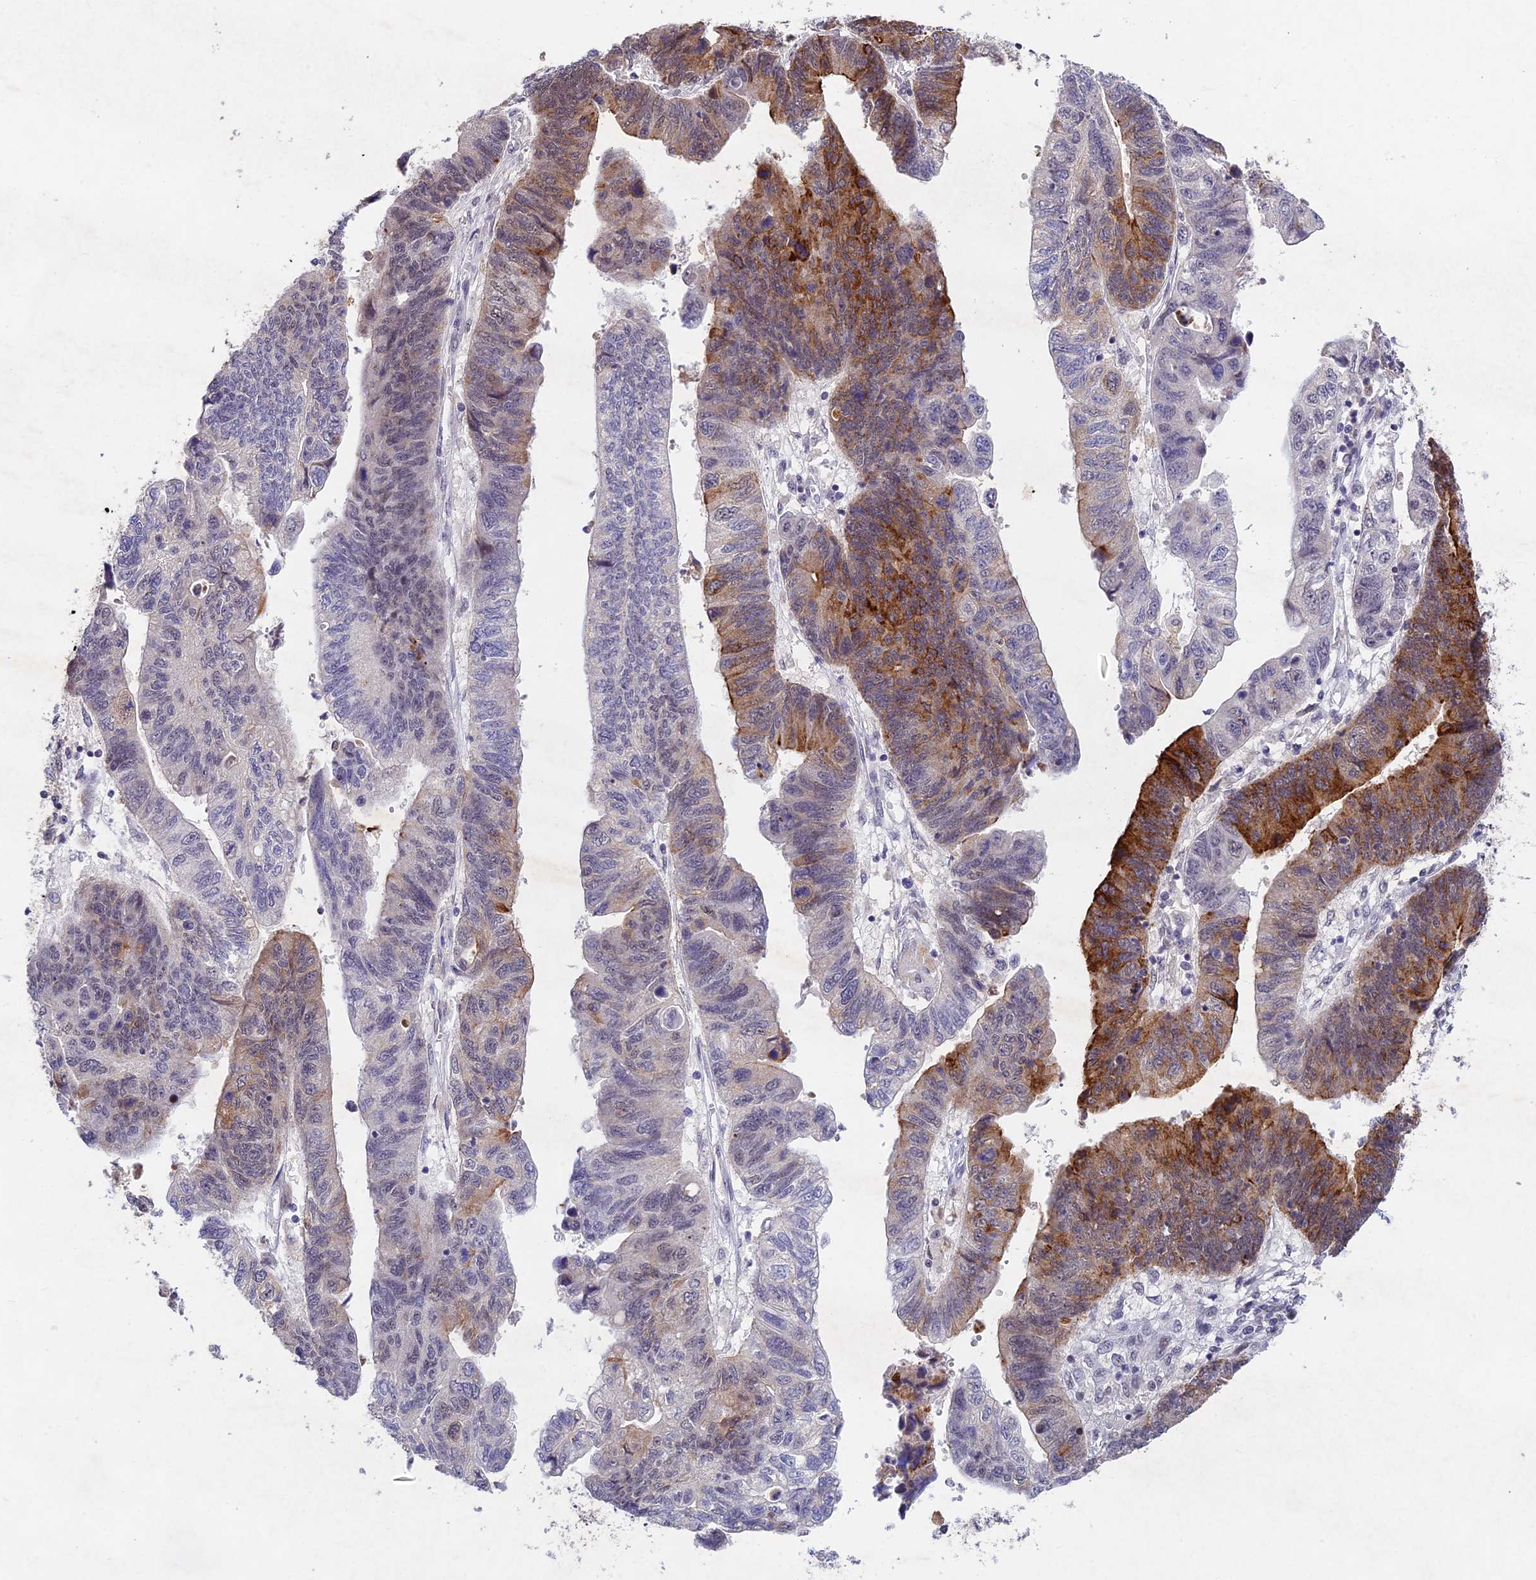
{"staining": {"intensity": "strong", "quantity": "<25%", "location": "cytoplasmic/membranous"}, "tissue": "stomach cancer", "cell_type": "Tumor cells", "image_type": "cancer", "snomed": [{"axis": "morphology", "description": "Adenocarcinoma, NOS"}, {"axis": "topography", "description": "Stomach"}], "caption": "Tumor cells display strong cytoplasmic/membranous positivity in about <25% of cells in stomach cancer.", "gene": "RAVER1", "patient": {"sex": "male", "age": 59}}